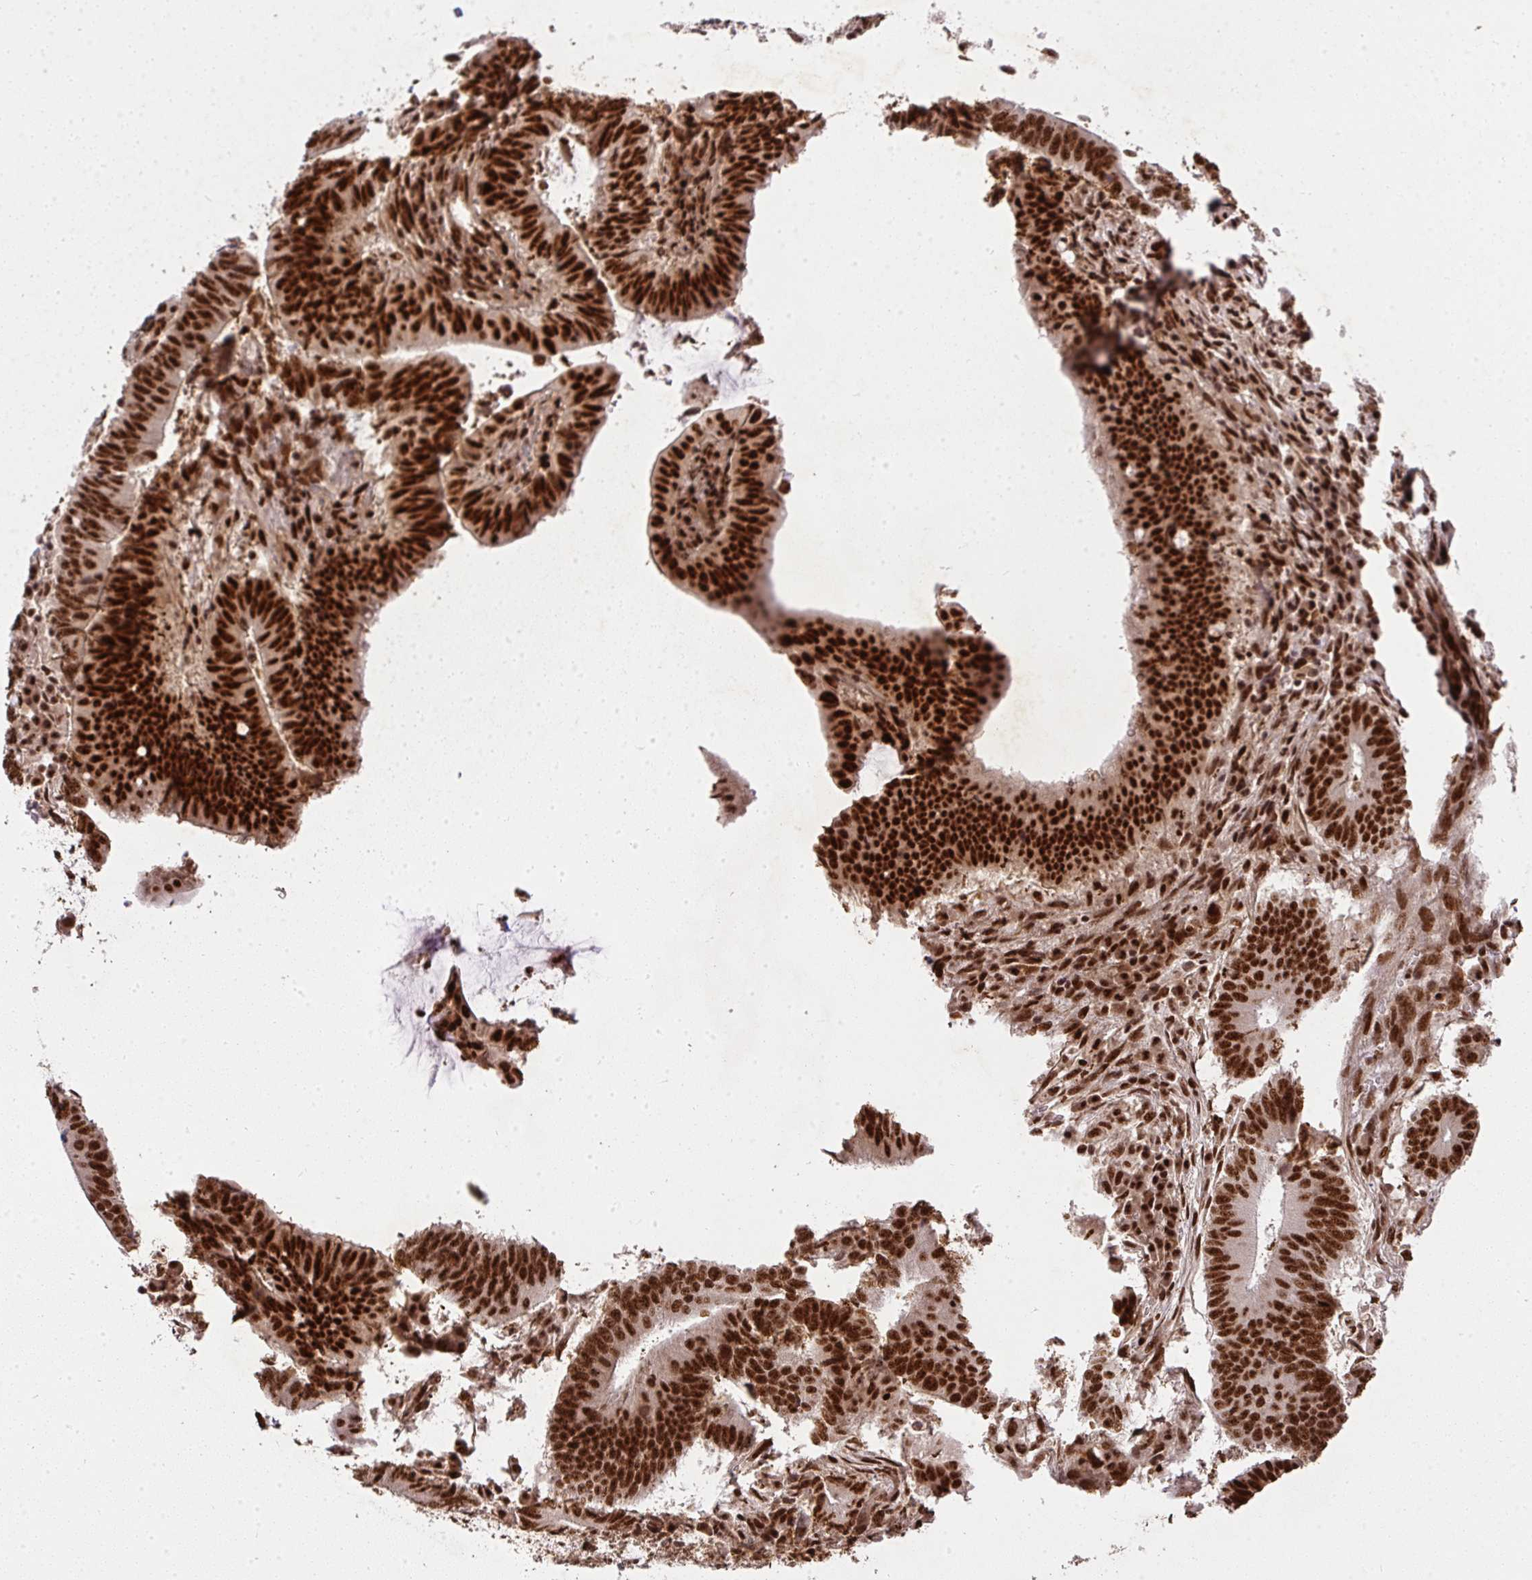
{"staining": {"intensity": "strong", "quantity": ">75%", "location": "nuclear"}, "tissue": "colorectal cancer", "cell_type": "Tumor cells", "image_type": "cancer", "snomed": [{"axis": "morphology", "description": "Adenocarcinoma, NOS"}, {"axis": "topography", "description": "Colon"}], "caption": "Brown immunohistochemical staining in human colorectal cancer shows strong nuclear expression in about >75% of tumor cells.", "gene": "U2AF1", "patient": {"sex": "female", "age": 43}}